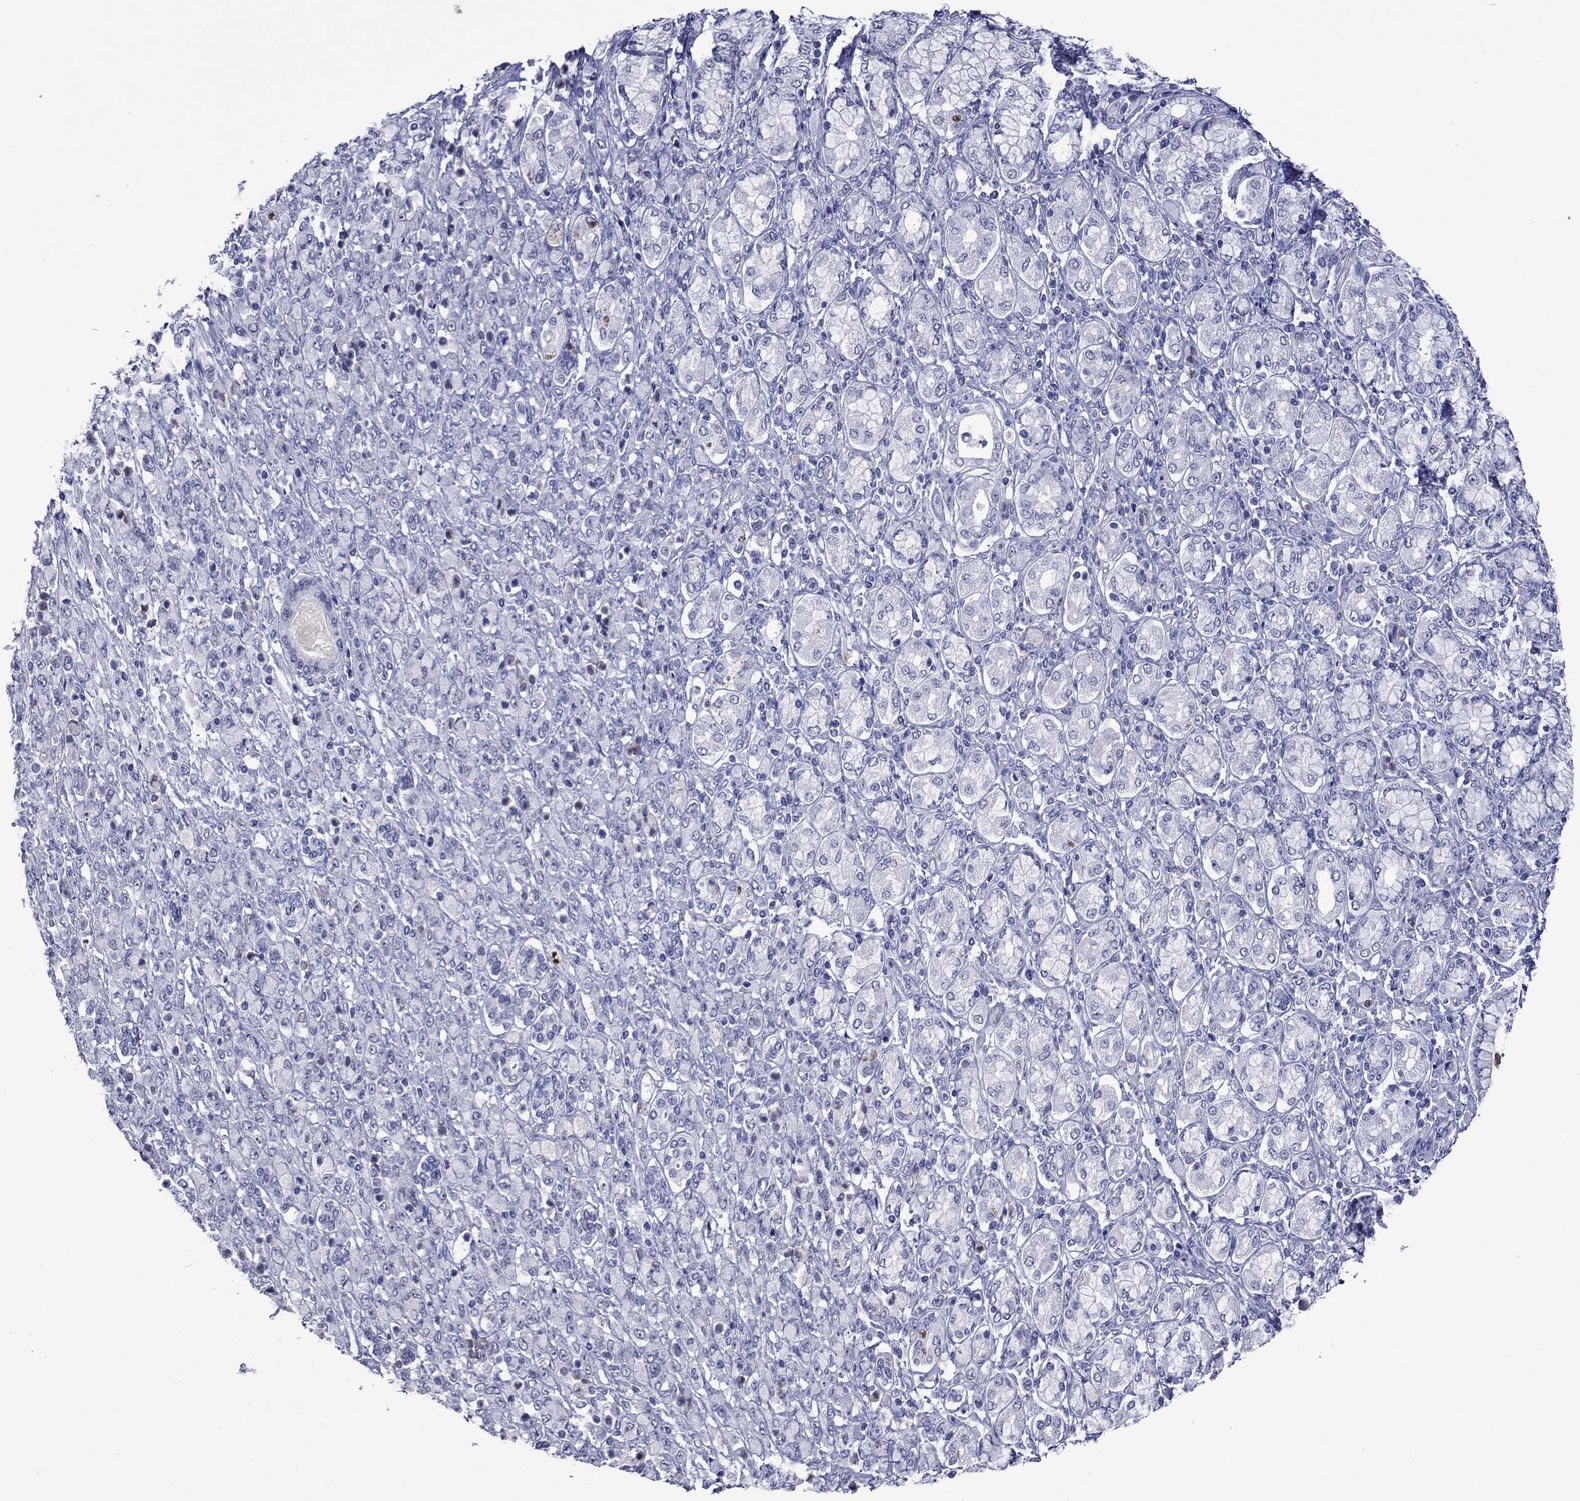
{"staining": {"intensity": "negative", "quantity": "none", "location": "none"}, "tissue": "stomach cancer", "cell_type": "Tumor cells", "image_type": "cancer", "snomed": [{"axis": "morphology", "description": "Normal tissue, NOS"}, {"axis": "morphology", "description": "Adenocarcinoma, NOS"}, {"axis": "topography", "description": "Stomach"}], "caption": "There is no significant staining in tumor cells of adenocarcinoma (stomach).", "gene": "APOA2", "patient": {"sex": "female", "age": 79}}